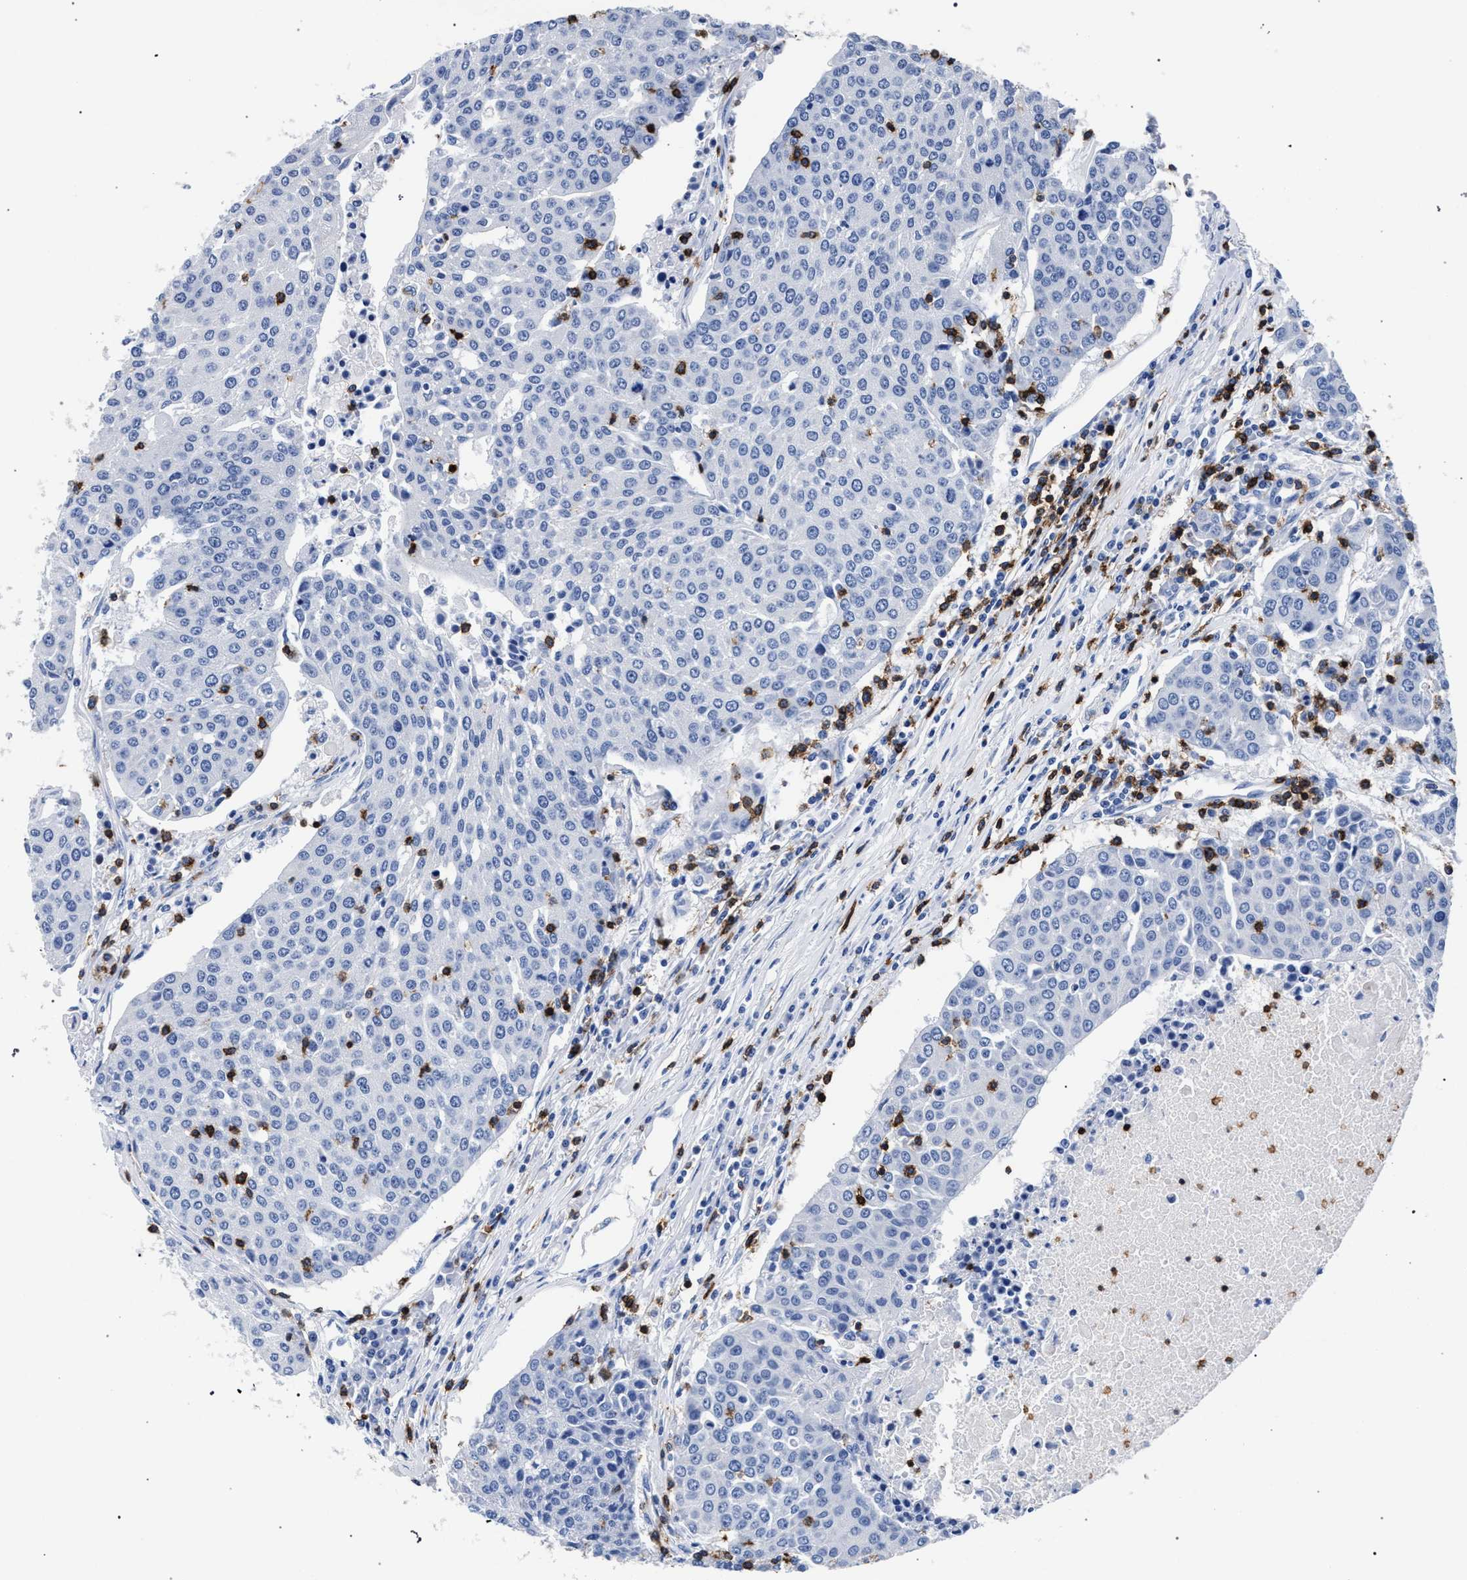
{"staining": {"intensity": "negative", "quantity": "none", "location": "none"}, "tissue": "urothelial cancer", "cell_type": "Tumor cells", "image_type": "cancer", "snomed": [{"axis": "morphology", "description": "Urothelial carcinoma, High grade"}, {"axis": "topography", "description": "Urinary bladder"}], "caption": "IHC image of neoplastic tissue: human urothelial cancer stained with DAB displays no significant protein staining in tumor cells.", "gene": "KLRK1", "patient": {"sex": "female", "age": 85}}